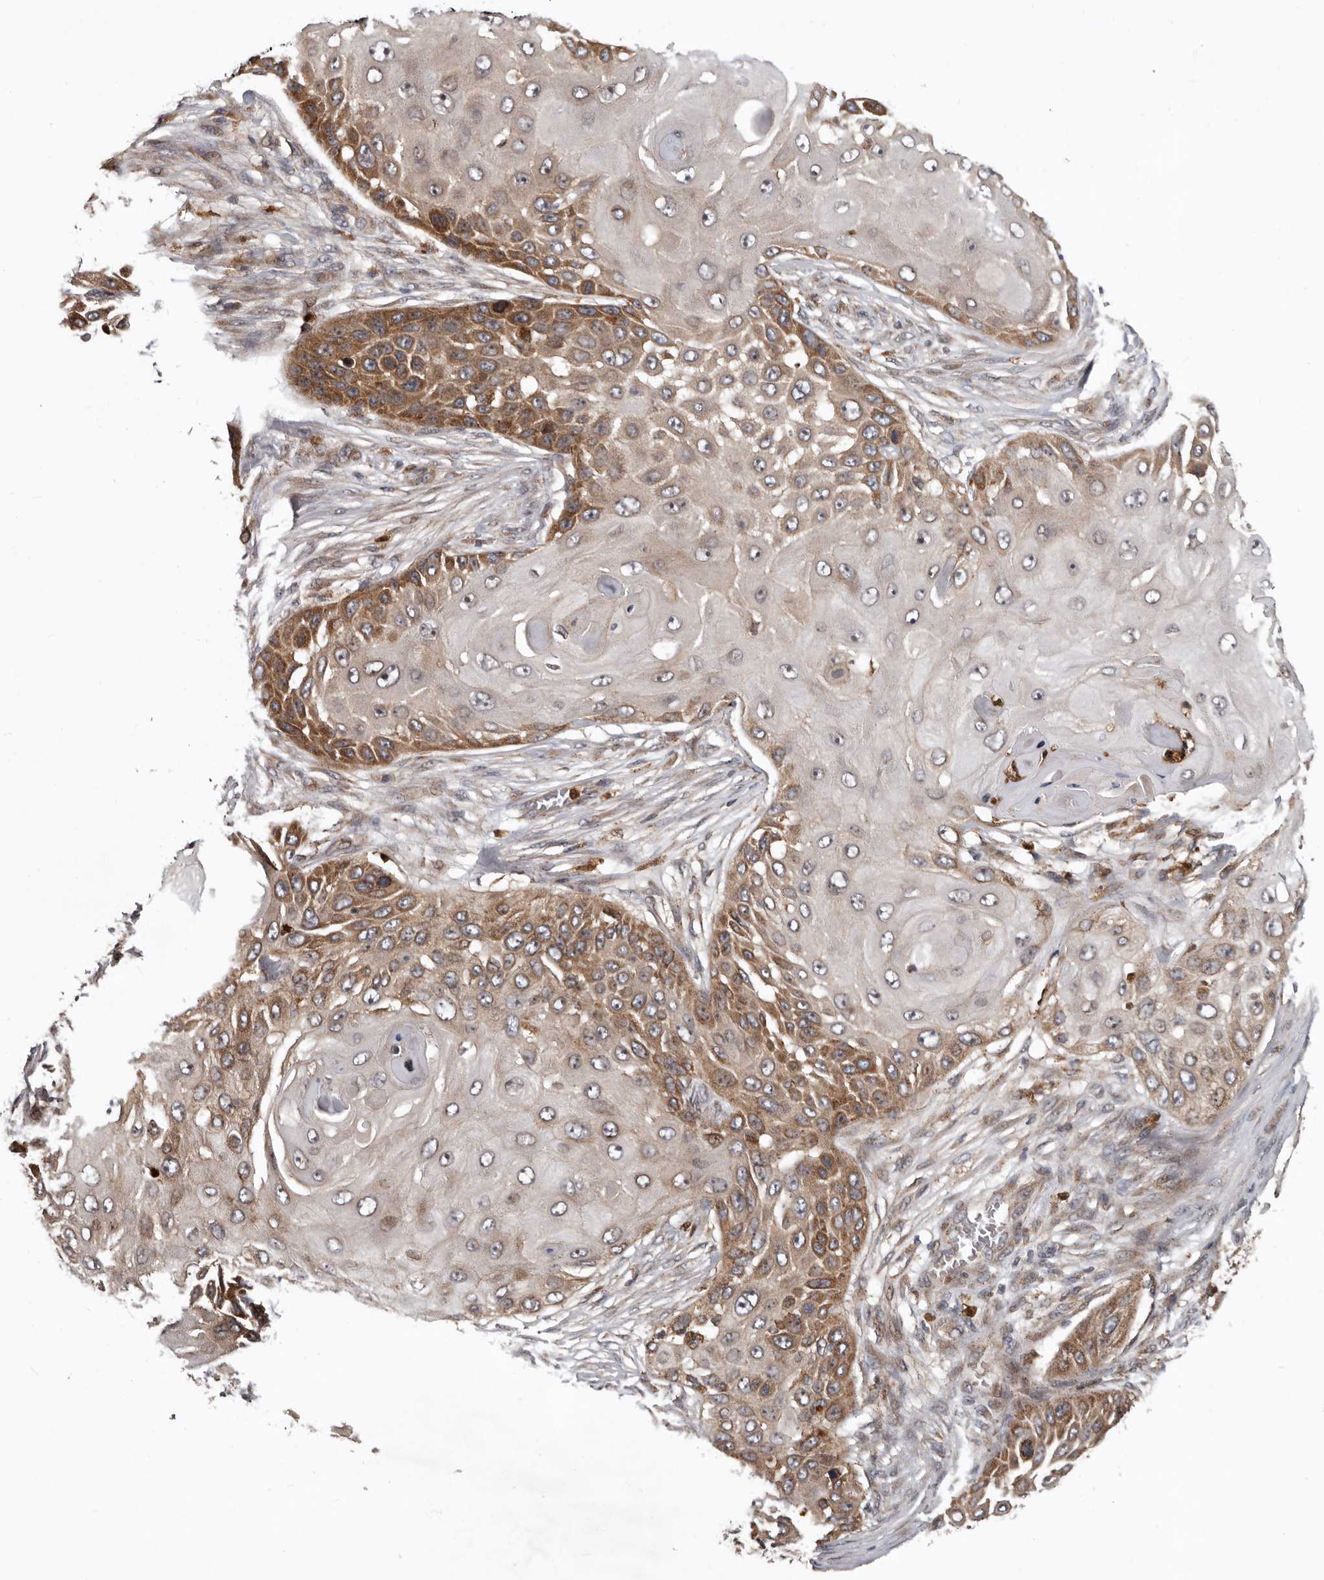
{"staining": {"intensity": "moderate", "quantity": ">75%", "location": "cytoplasmic/membranous"}, "tissue": "skin cancer", "cell_type": "Tumor cells", "image_type": "cancer", "snomed": [{"axis": "morphology", "description": "Squamous cell carcinoma, NOS"}, {"axis": "topography", "description": "Skin"}], "caption": "Skin cancer stained with a protein marker demonstrates moderate staining in tumor cells.", "gene": "FGFR4", "patient": {"sex": "female", "age": 44}}